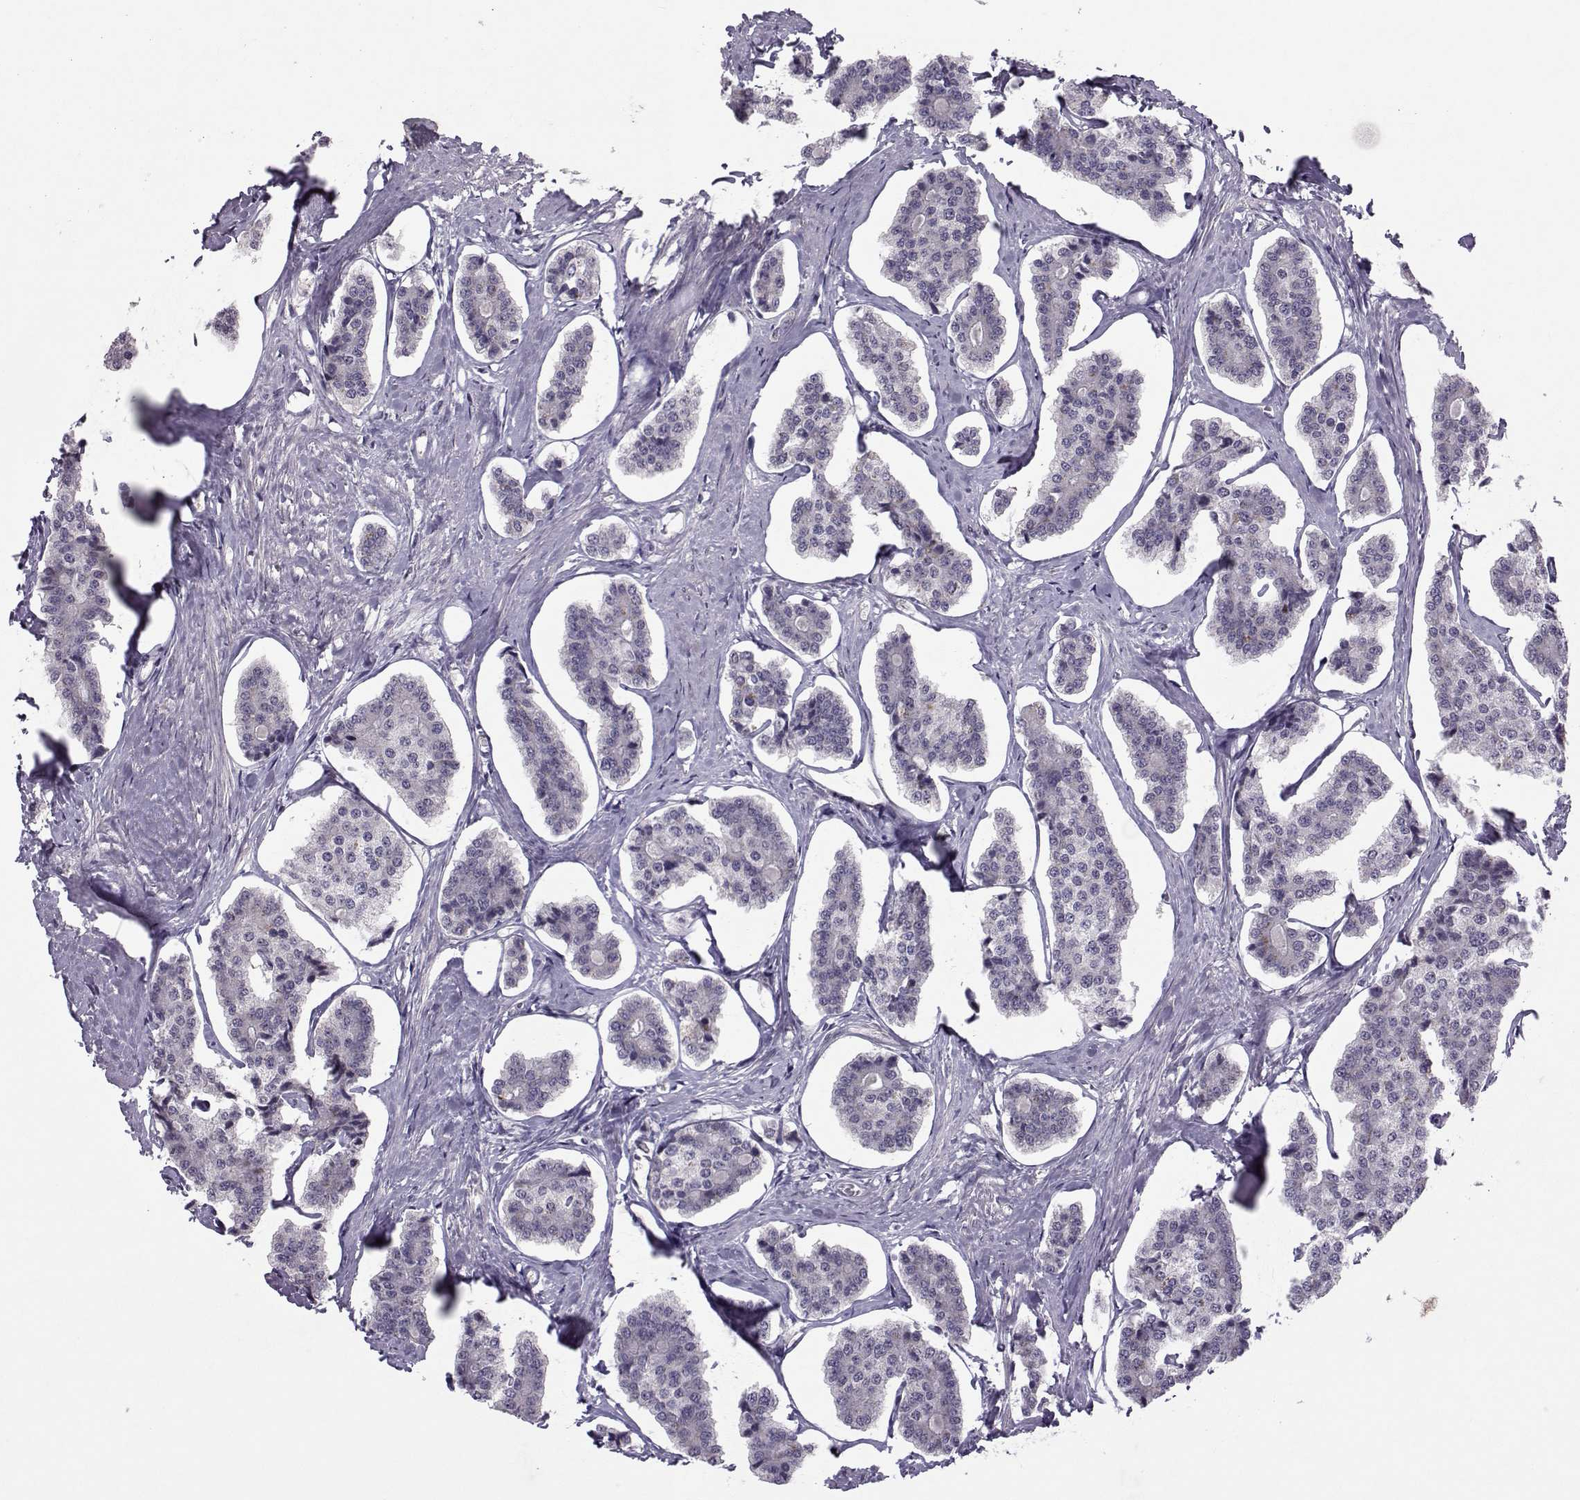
{"staining": {"intensity": "negative", "quantity": "none", "location": "none"}, "tissue": "carcinoid", "cell_type": "Tumor cells", "image_type": "cancer", "snomed": [{"axis": "morphology", "description": "Carcinoid, malignant, NOS"}, {"axis": "topography", "description": "Small intestine"}], "caption": "This is an immunohistochemistry (IHC) histopathology image of human carcinoid (malignant). There is no expression in tumor cells.", "gene": "CDK4", "patient": {"sex": "female", "age": 65}}